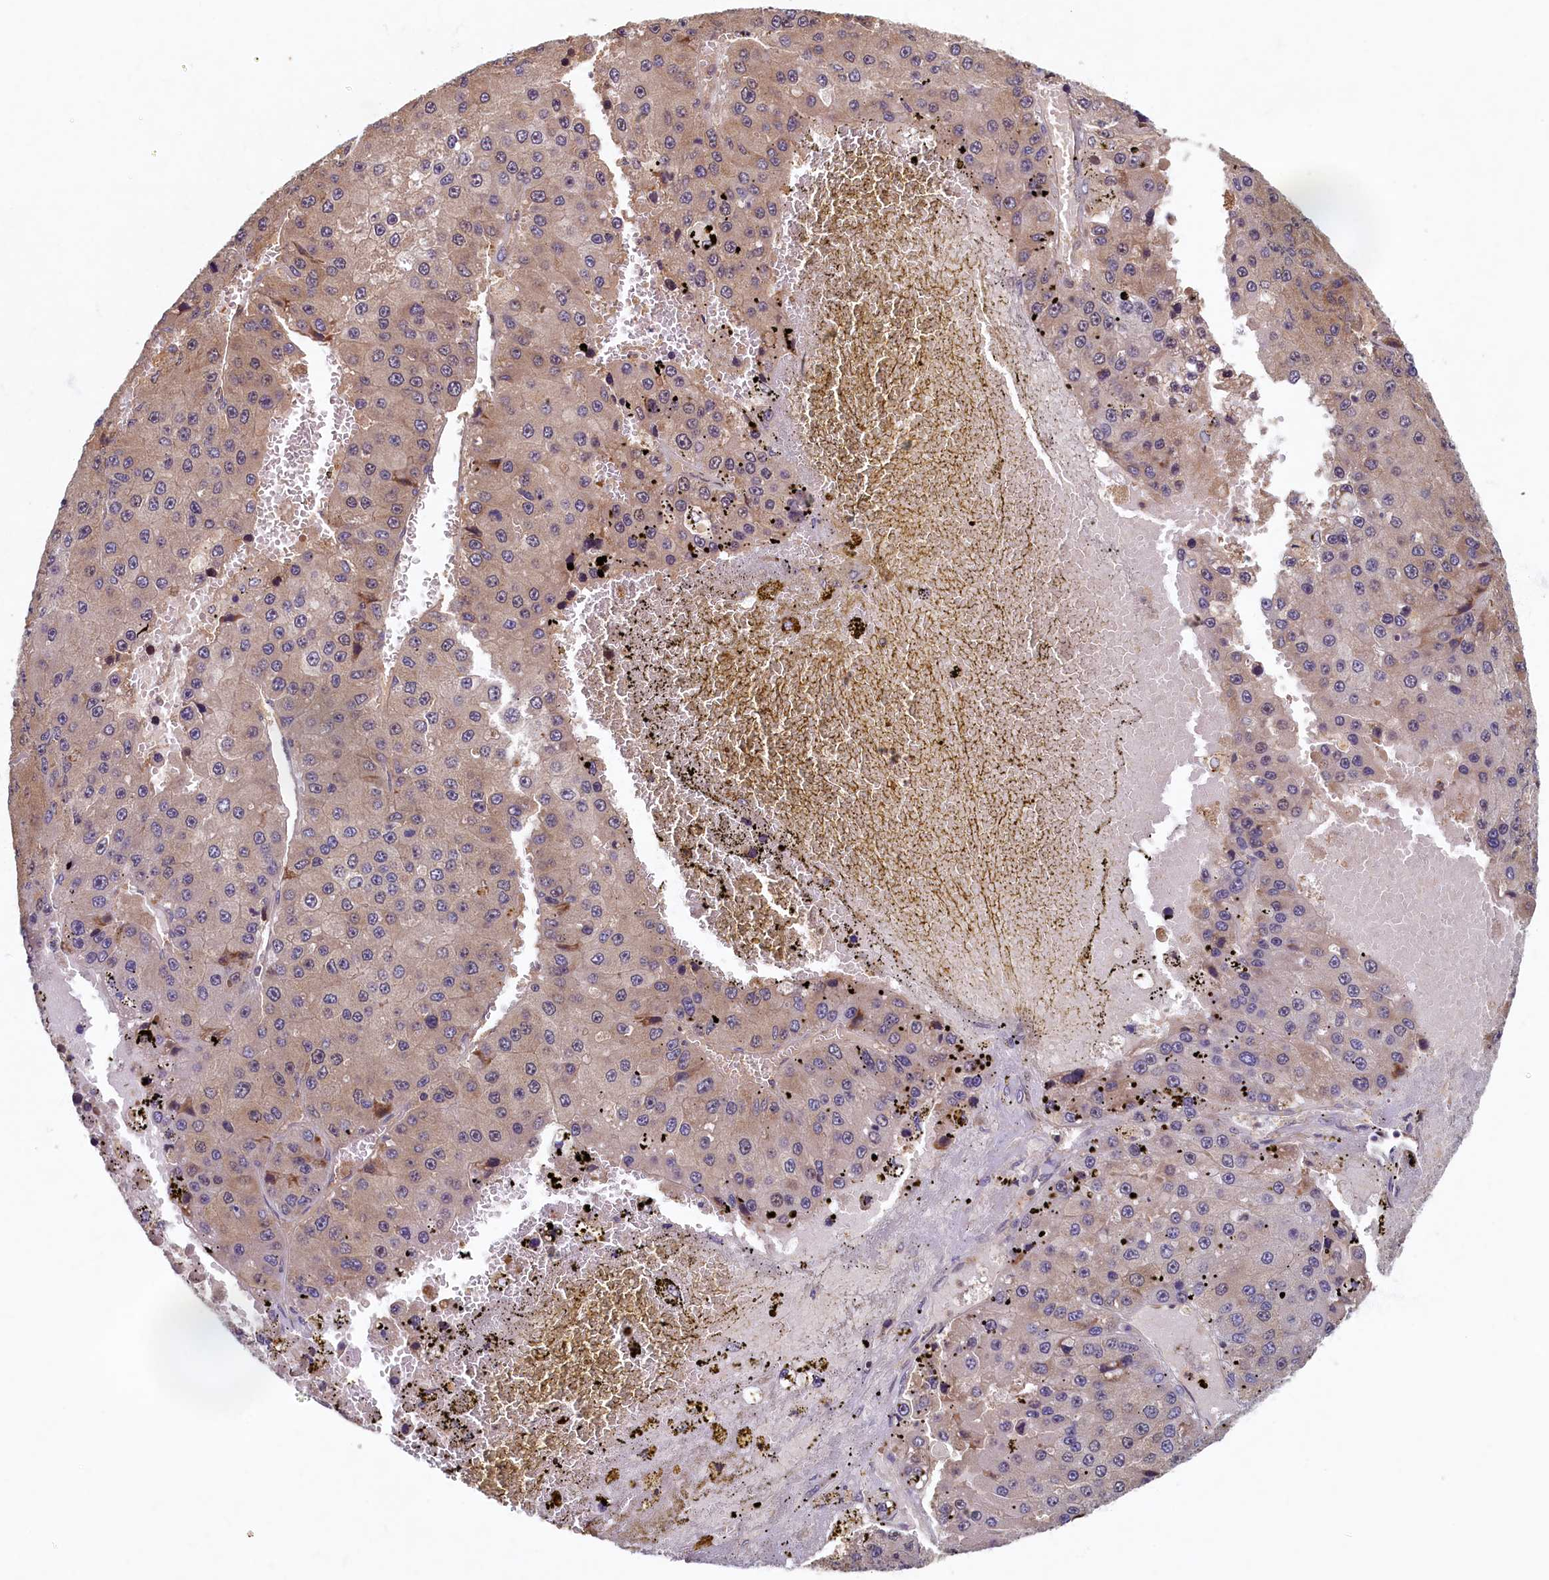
{"staining": {"intensity": "weak", "quantity": "<25%", "location": "cytoplasmic/membranous"}, "tissue": "liver cancer", "cell_type": "Tumor cells", "image_type": "cancer", "snomed": [{"axis": "morphology", "description": "Carcinoma, Hepatocellular, NOS"}, {"axis": "topography", "description": "Liver"}], "caption": "Tumor cells are negative for brown protein staining in liver cancer (hepatocellular carcinoma).", "gene": "LCMT2", "patient": {"sex": "female", "age": 73}}